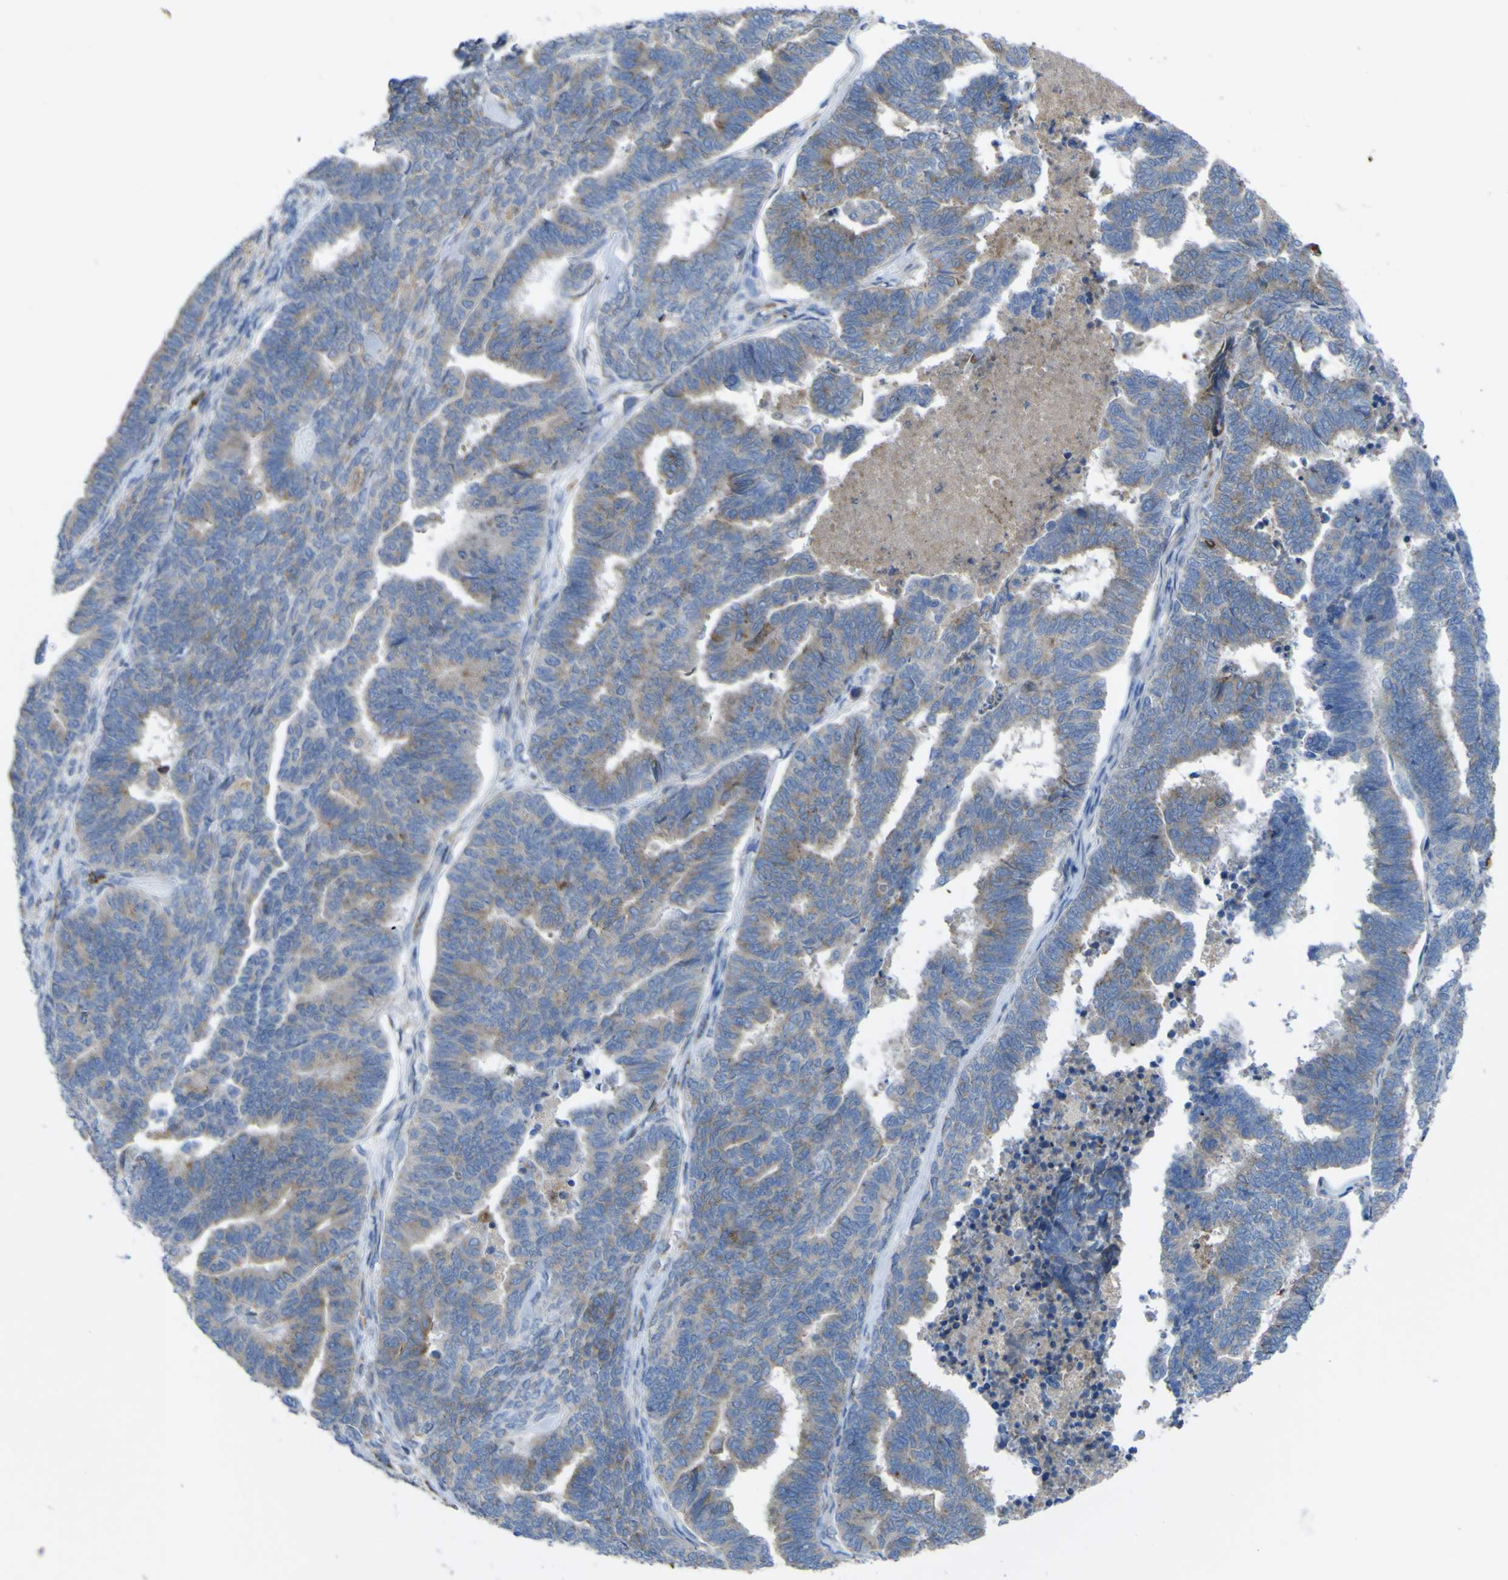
{"staining": {"intensity": "weak", "quantity": ">75%", "location": "cytoplasmic/membranous"}, "tissue": "endometrial cancer", "cell_type": "Tumor cells", "image_type": "cancer", "snomed": [{"axis": "morphology", "description": "Adenocarcinoma, NOS"}, {"axis": "topography", "description": "Endometrium"}], "caption": "This histopathology image reveals endometrial cancer (adenocarcinoma) stained with immunohistochemistry (IHC) to label a protein in brown. The cytoplasmic/membranous of tumor cells show weak positivity for the protein. Nuclei are counter-stained blue.", "gene": "CST3", "patient": {"sex": "female", "age": 70}}